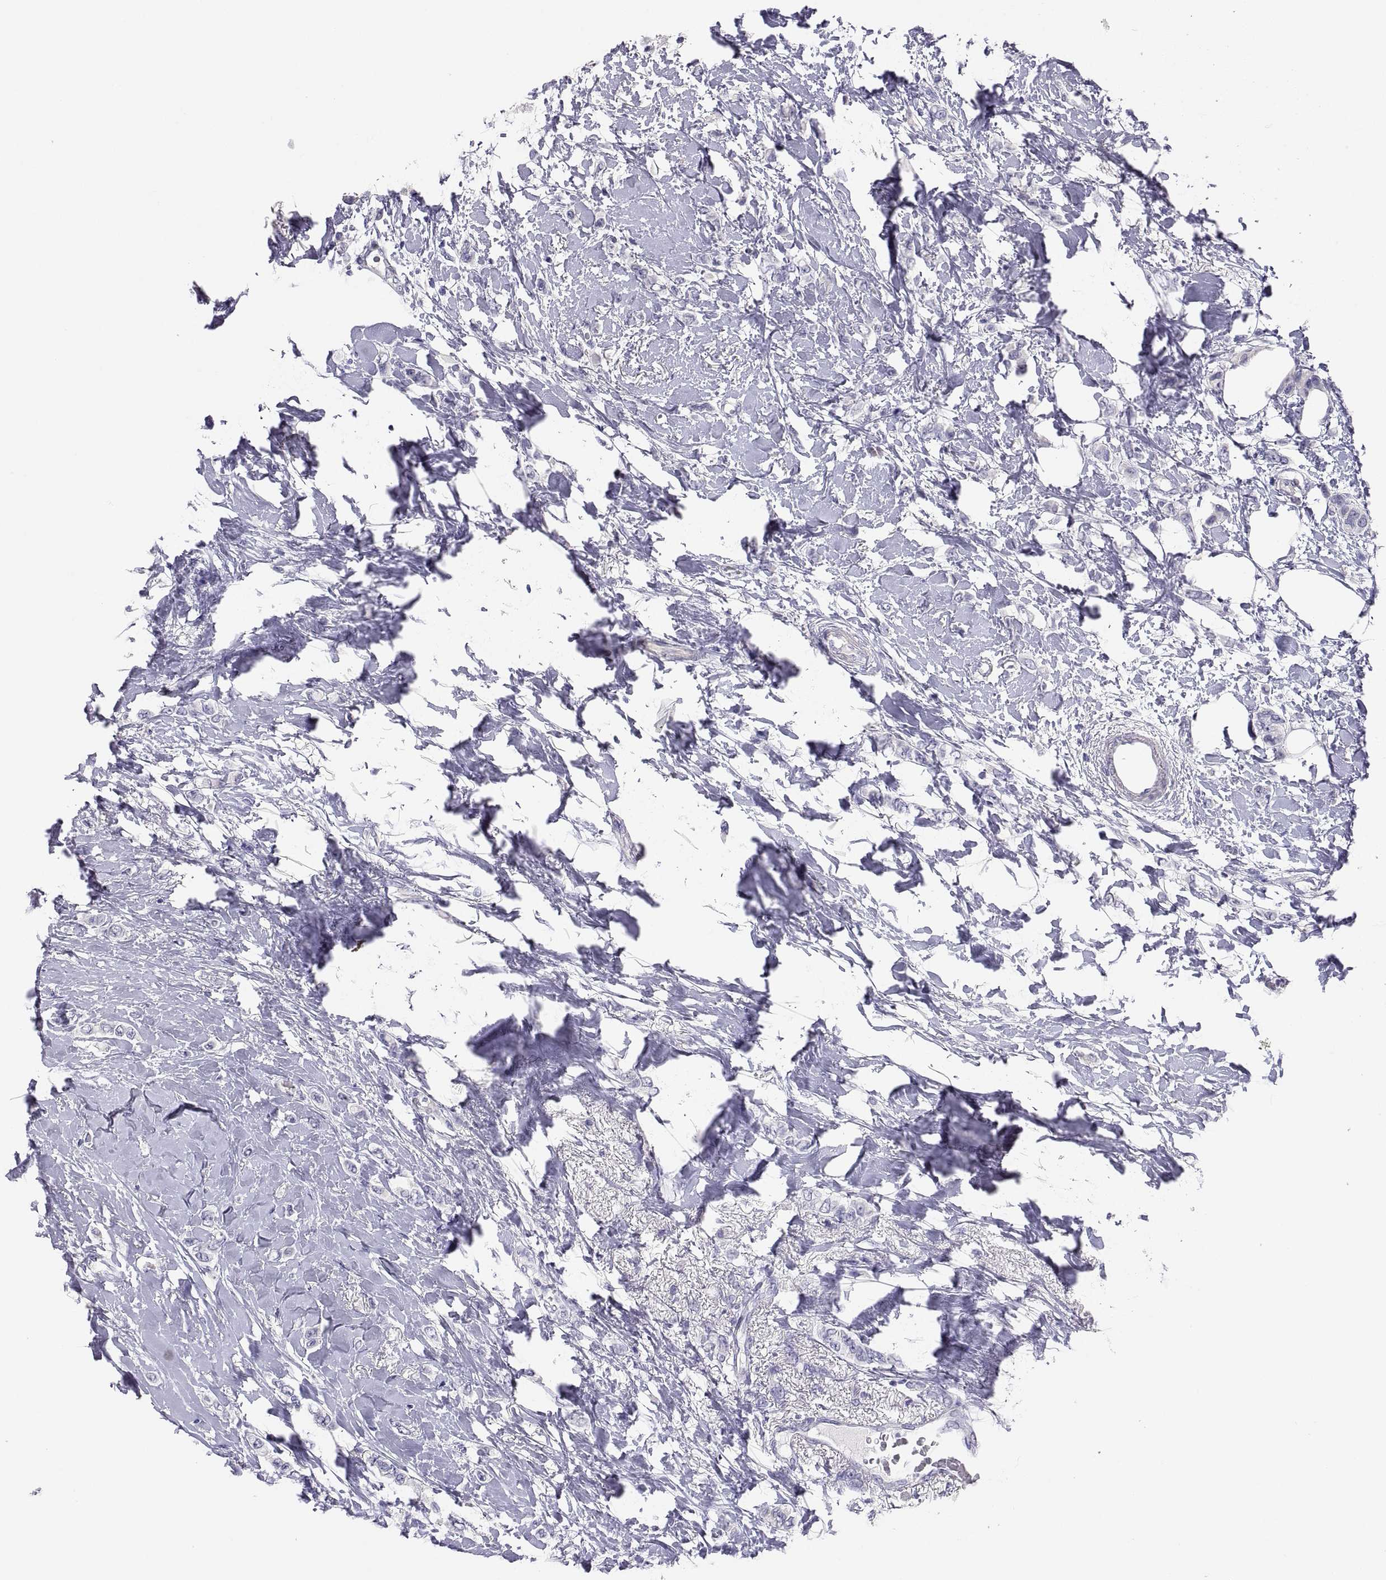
{"staining": {"intensity": "negative", "quantity": "none", "location": "none"}, "tissue": "breast cancer", "cell_type": "Tumor cells", "image_type": "cancer", "snomed": [{"axis": "morphology", "description": "Lobular carcinoma"}, {"axis": "topography", "description": "Breast"}], "caption": "Breast lobular carcinoma was stained to show a protein in brown. There is no significant positivity in tumor cells.", "gene": "STRC", "patient": {"sex": "female", "age": 66}}